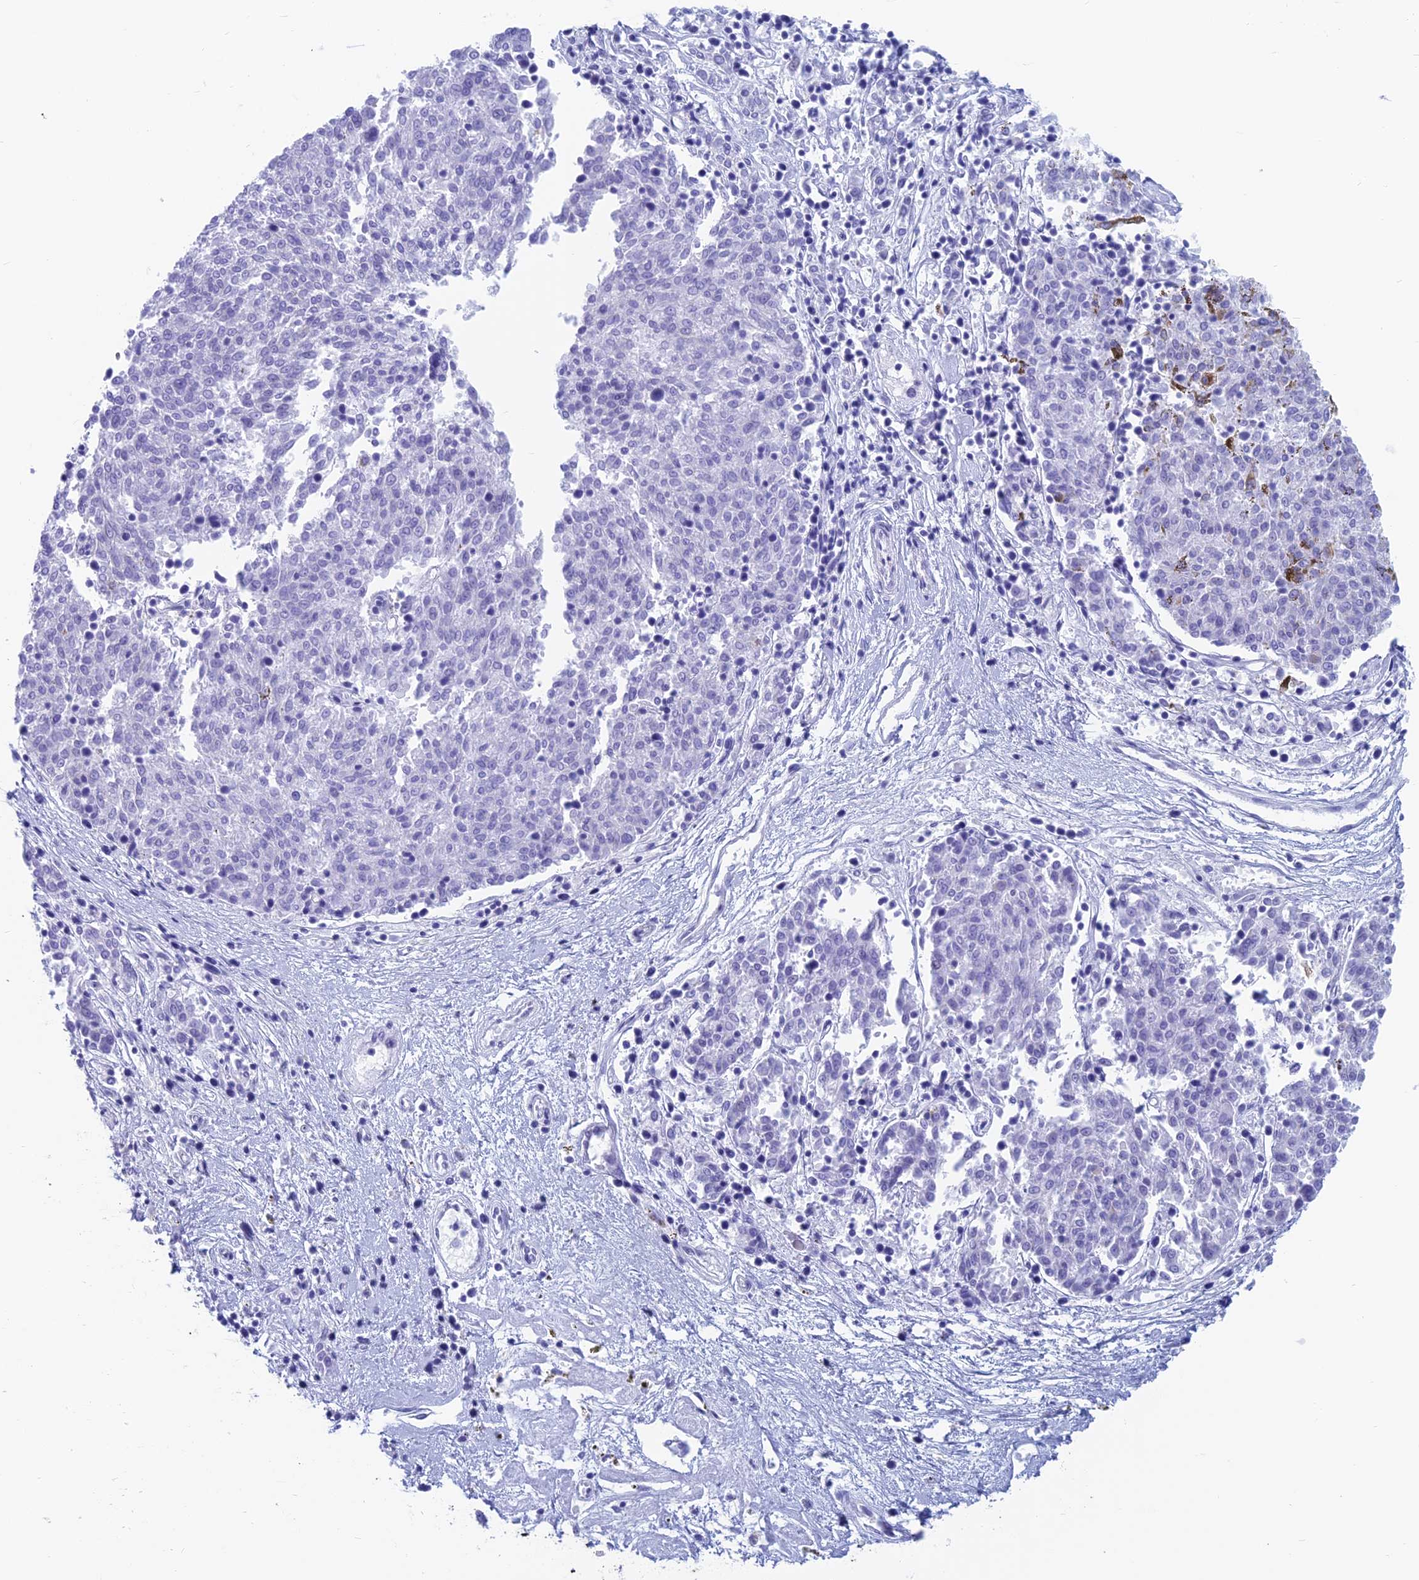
{"staining": {"intensity": "negative", "quantity": "none", "location": "none"}, "tissue": "melanoma", "cell_type": "Tumor cells", "image_type": "cancer", "snomed": [{"axis": "morphology", "description": "Malignant melanoma, NOS"}, {"axis": "topography", "description": "Skin"}], "caption": "Protein analysis of malignant melanoma exhibits no significant positivity in tumor cells. The staining is performed using DAB brown chromogen with nuclei counter-stained in using hematoxylin.", "gene": "CAPS", "patient": {"sex": "female", "age": 72}}